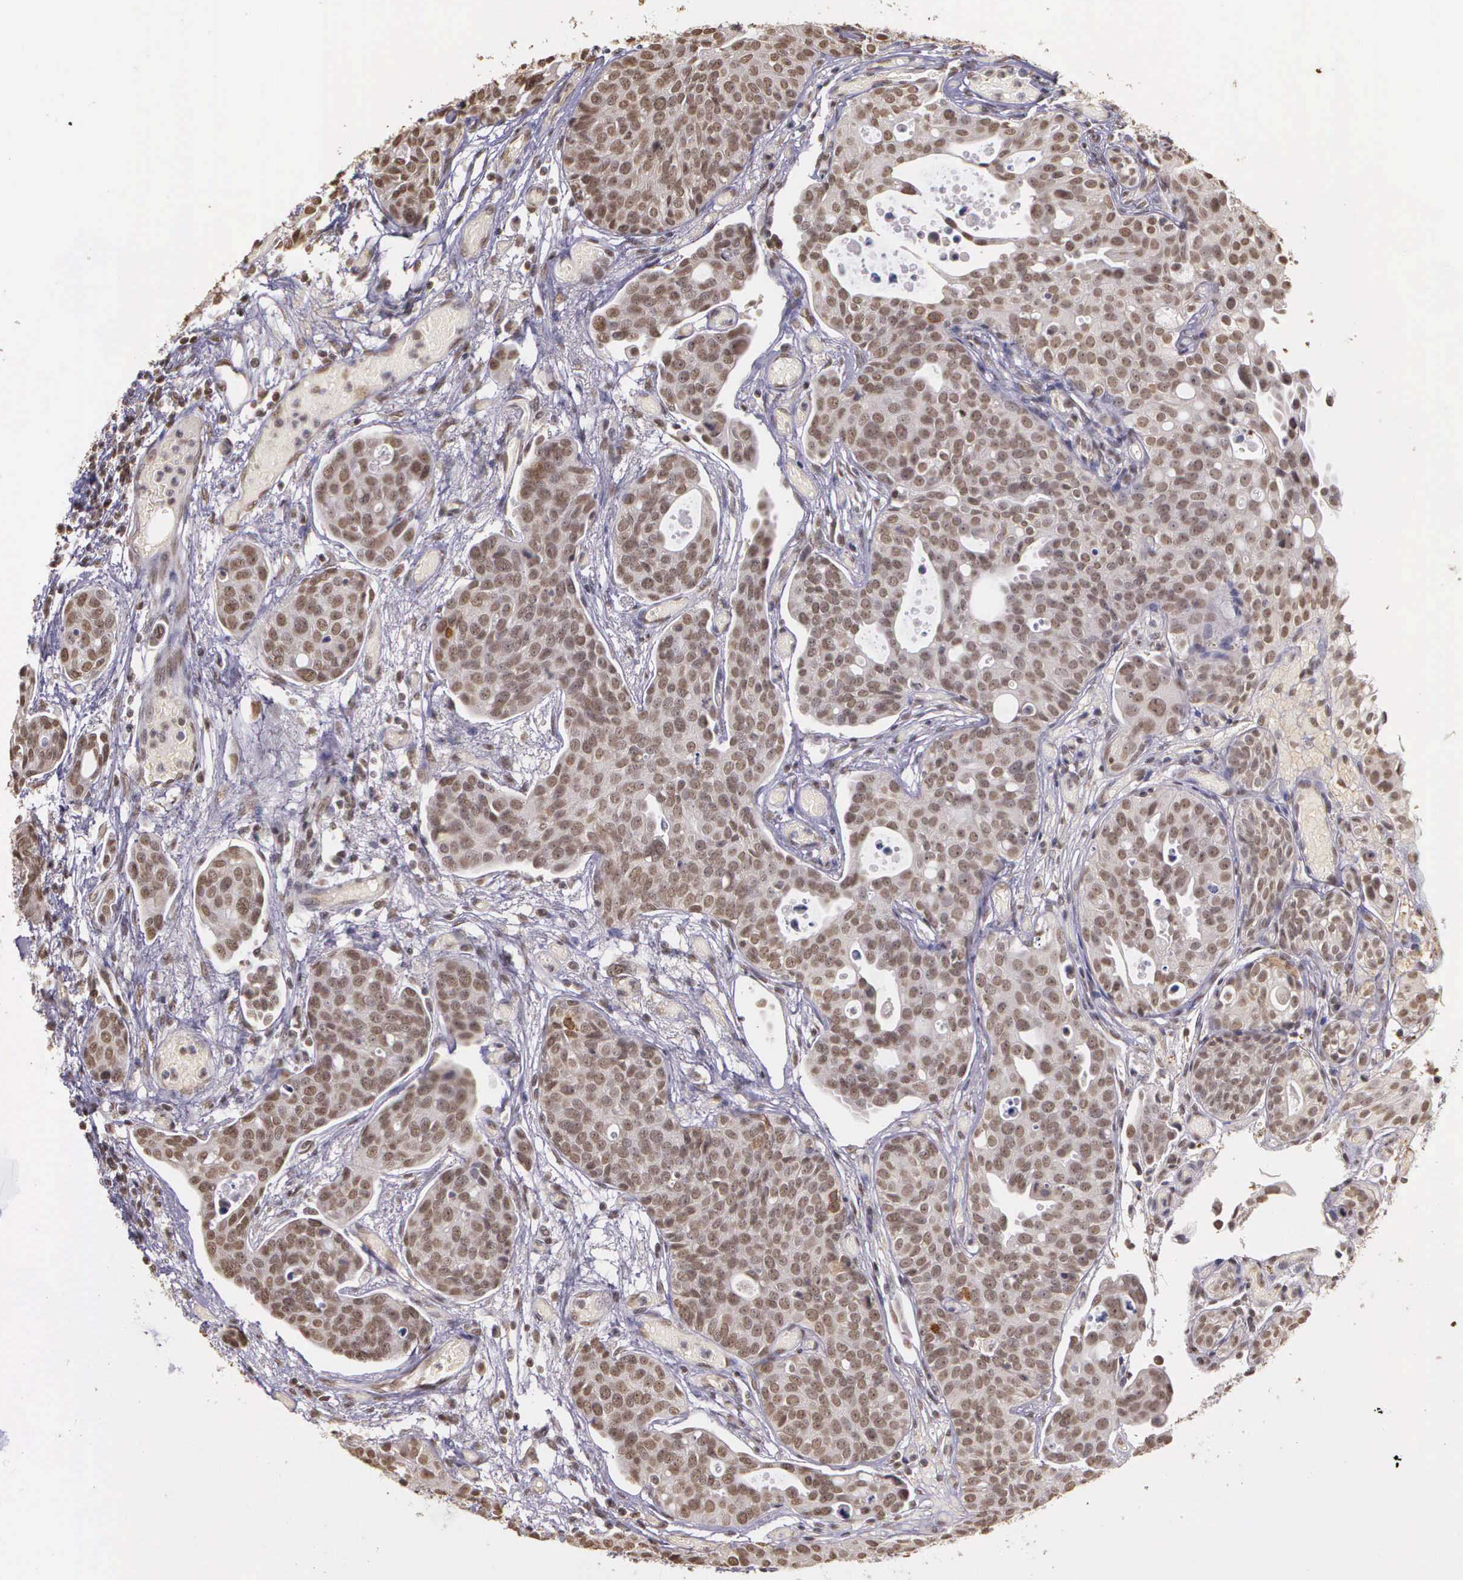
{"staining": {"intensity": "weak", "quantity": ">75%", "location": "nuclear"}, "tissue": "urothelial cancer", "cell_type": "Tumor cells", "image_type": "cancer", "snomed": [{"axis": "morphology", "description": "Urothelial carcinoma, High grade"}, {"axis": "topography", "description": "Urinary bladder"}], "caption": "Human urothelial cancer stained with a protein marker exhibits weak staining in tumor cells.", "gene": "ARMCX5", "patient": {"sex": "male", "age": 78}}